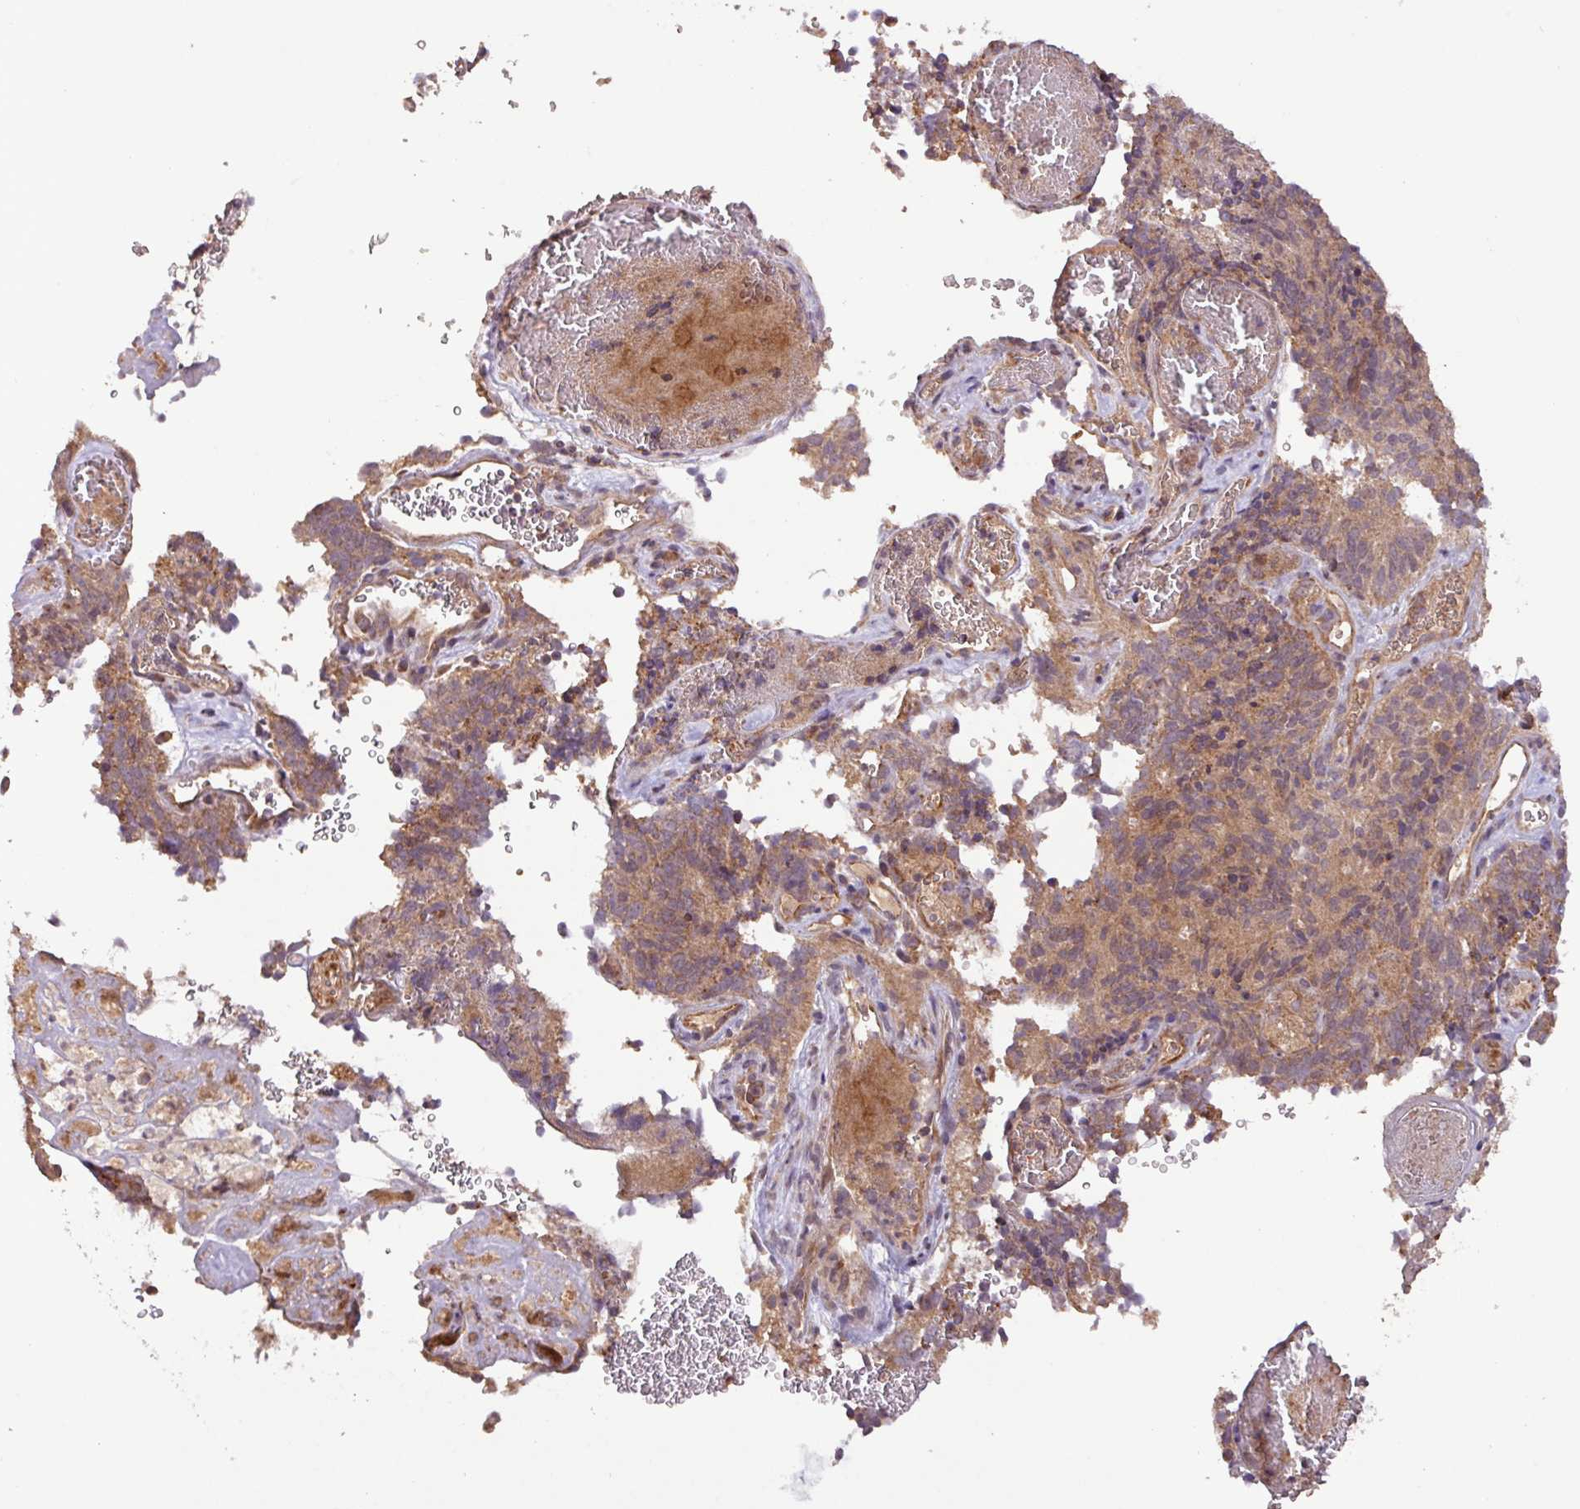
{"staining": {"intensity": "weak", "quantity": ">75%", "location": "cytoplasmic/membranous"}, "tissue": "cervical cancer", "cell_type": "Tumor cells", "image_type": "cancer", "snomed": [{"axis": "morphology", "description": "Adenocarcinoma, NOS"}, {"axis": "topography", "description": "Cervix"}], "caption": "IHC micrograph of neoplastic tissue: human adenocarcinoma (cervical) stained using immunohistochemistry (IHC) demonstrates low levels of weak protein expression localized specifically in the cytoplasmic/membranous of tumor cells, appearing as a cytoplasmic/membranous brown color.", "gene": "YPEL3", "patient": {"sex": "female", "age": 38}}